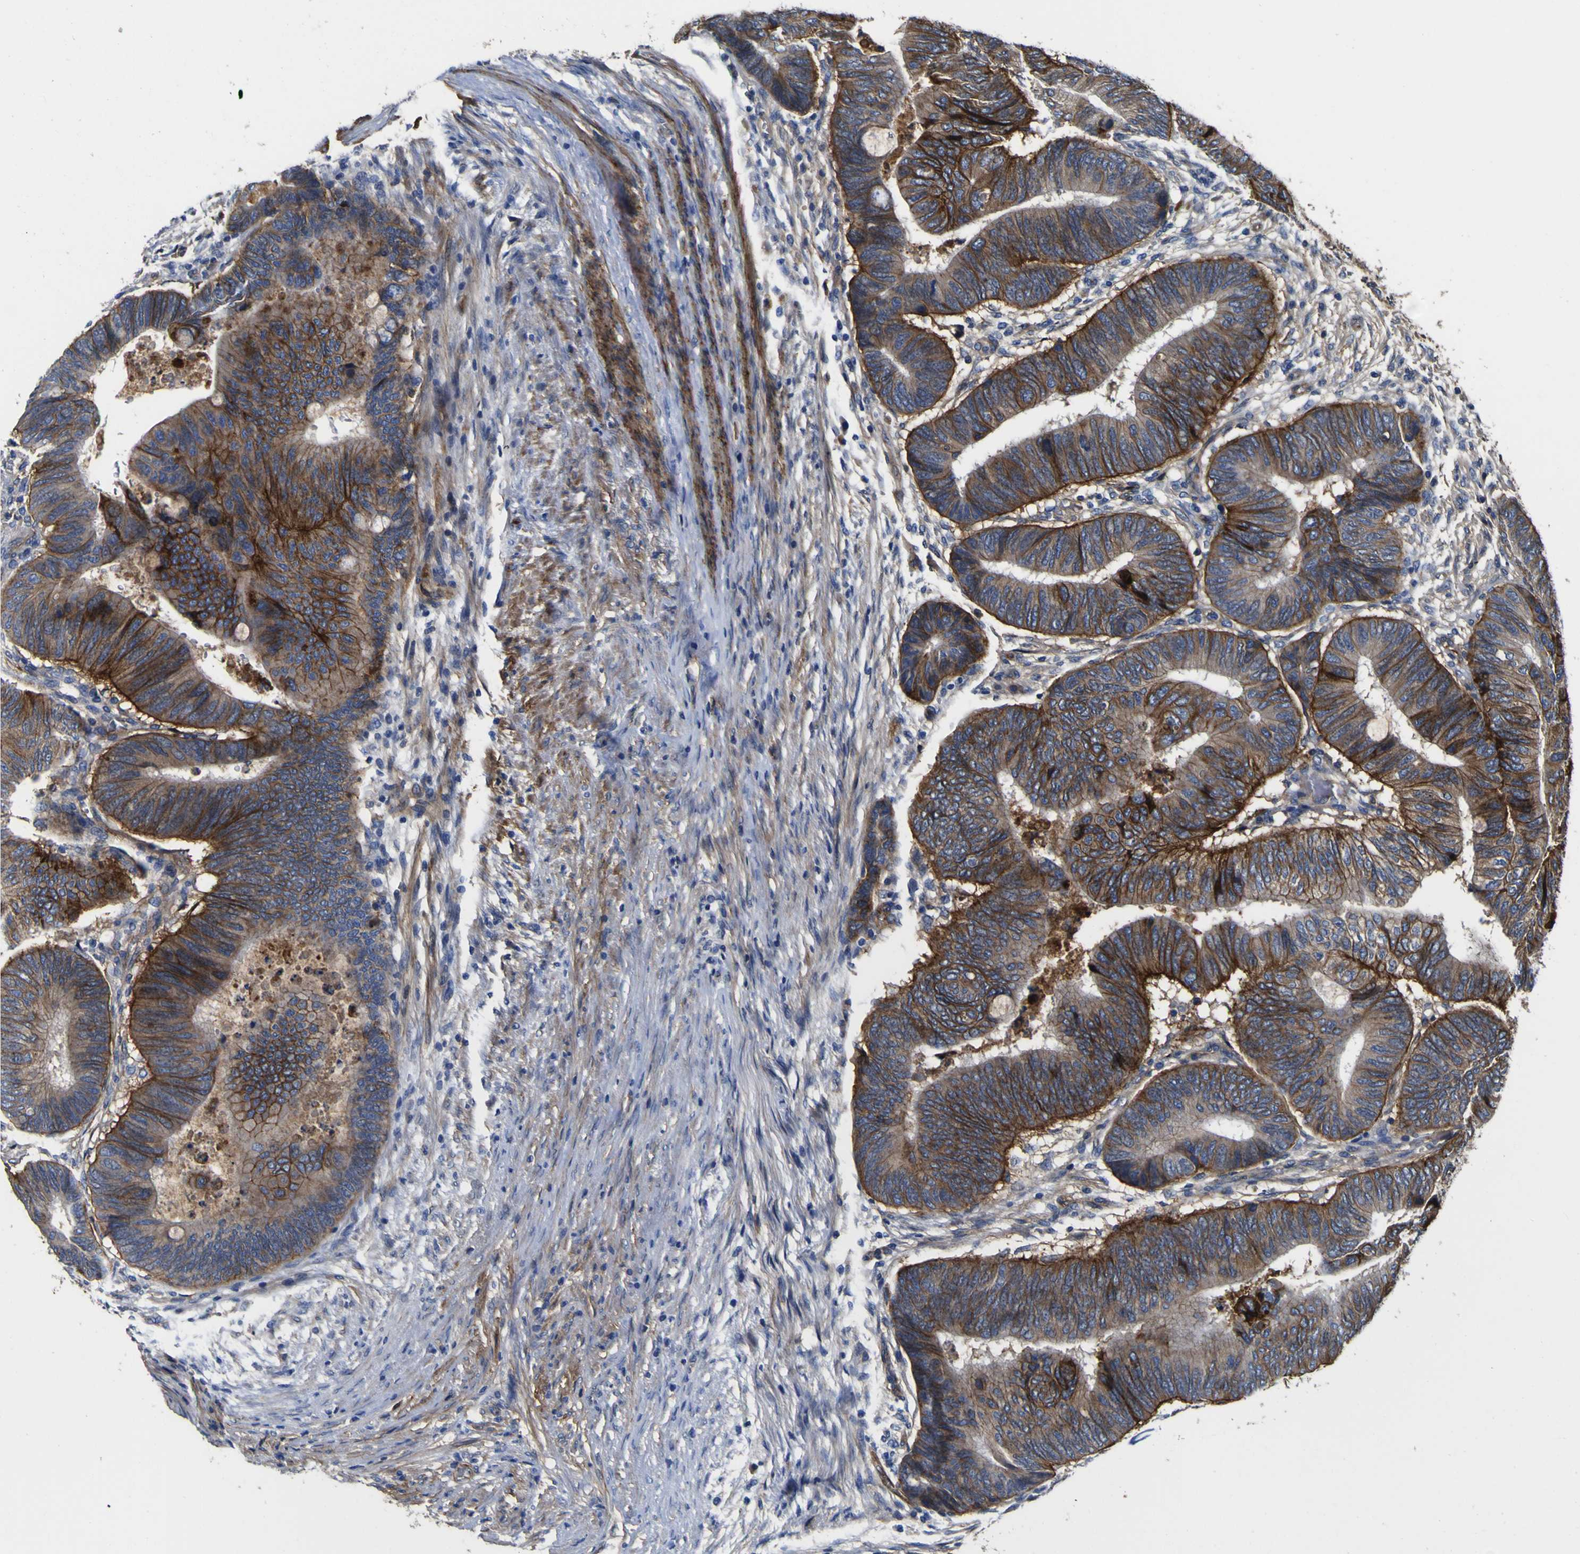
{"staining": {"intensity": "moderate", "quantity": ">75%", "location": "cytoplasmic/membranous"}, "tissue": "colorectal cancer", "cell_type": "Tumor cells", "image_type": "cancer", "snomed": [{"axis": "morphology", "description": "Normal tissue, NOS"}, {"axis": "morphology", "description": "Adenocarcinoma, NOS"}, {"axis": "topography", "description": "Rectum"}, {"axis": "topography", "description": "Peripheral nerve tissue"}], "caption": "Immunohistochemistry (IHC) image of neoplastic tissue: colorectal adenocarcinoma stained using immunohistochemistry demonstrates medium levels of moderate protein expression localized specifically in the cytoplasmic/membranous of tumor cells, appearing as a cytoplasmic/membranous brown color.", "gene": "CD151", "patient": {"sex": "male", "age": 92}}